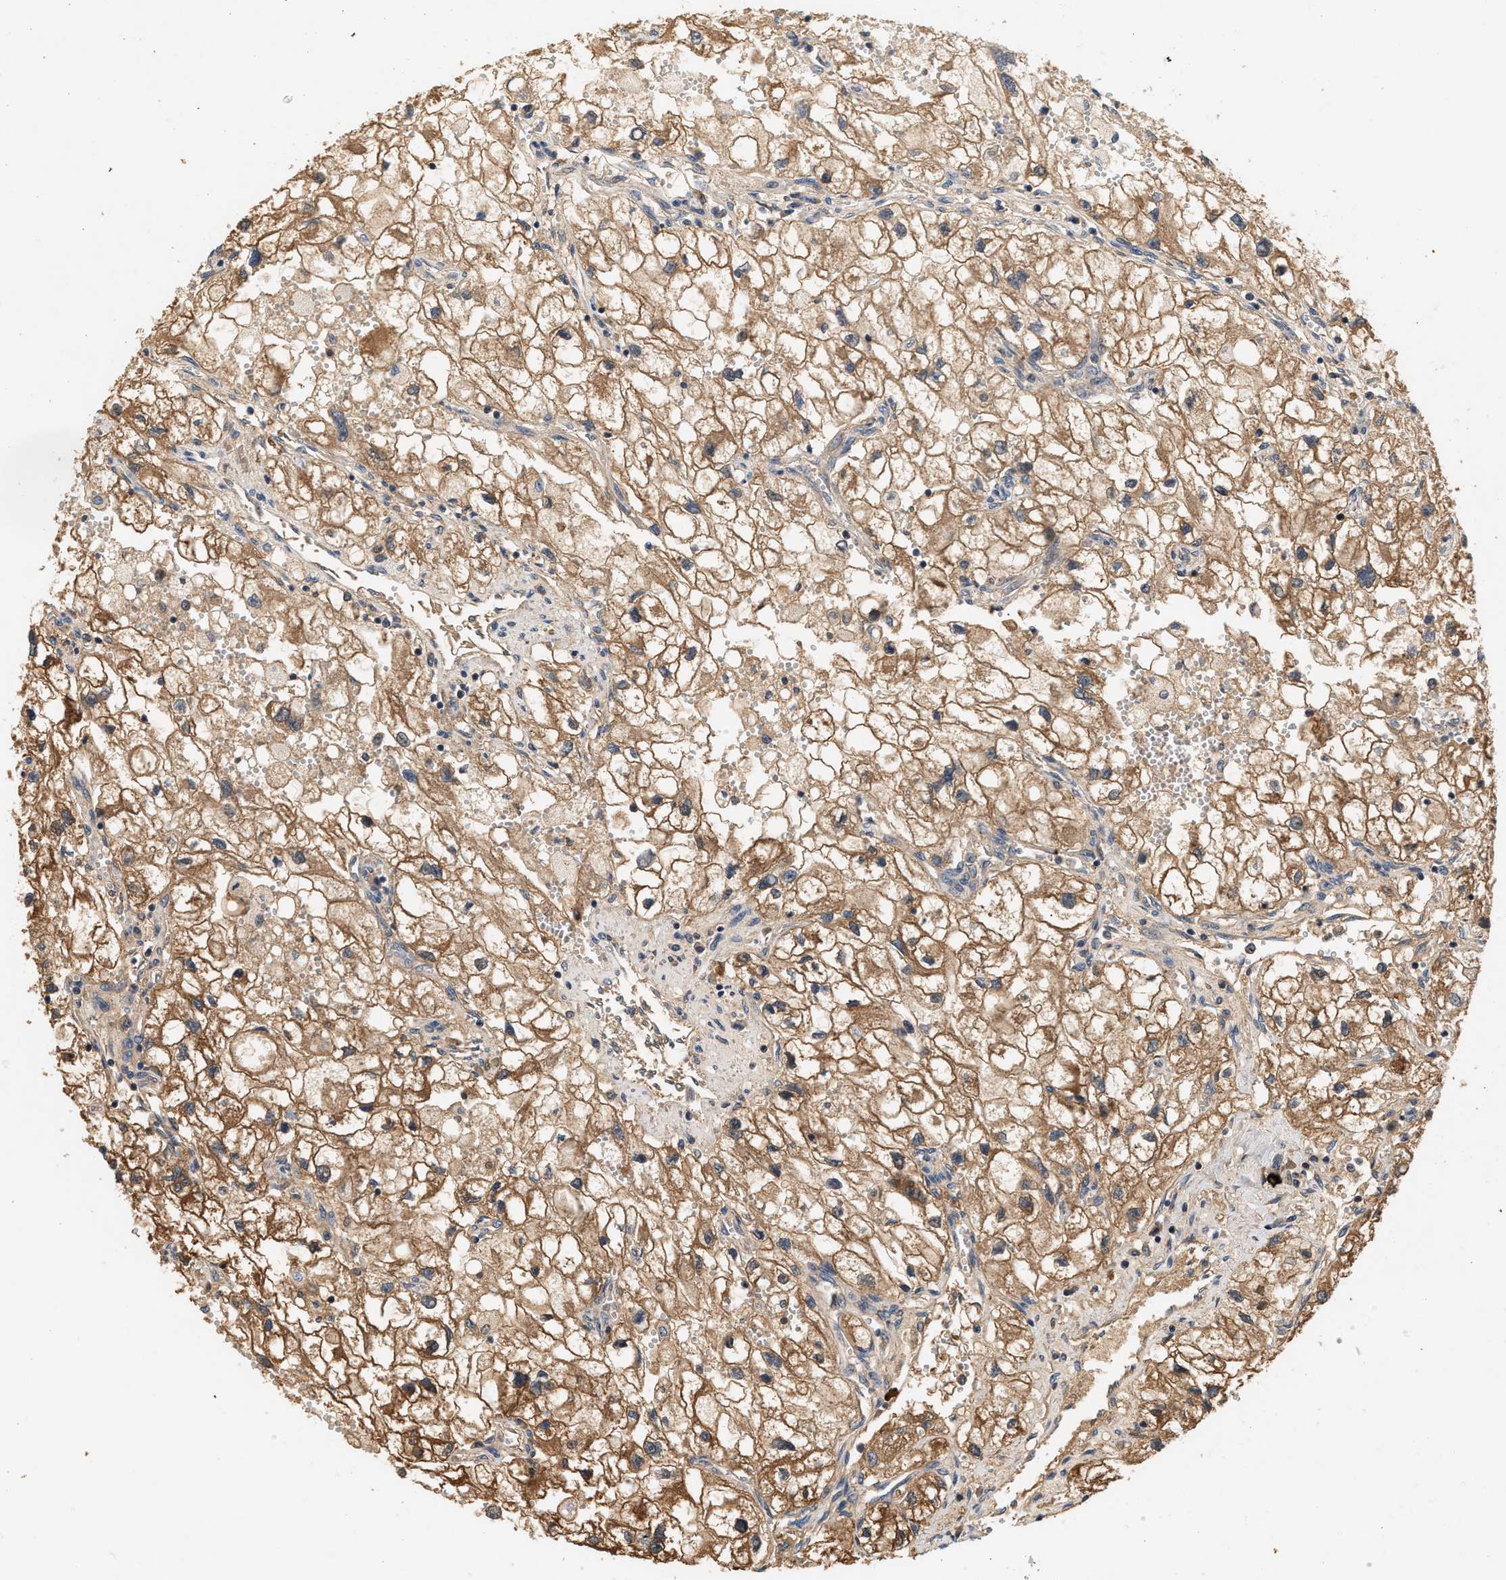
{"staining": {"intensity": "moderate", "quantity": ">75%", "location": "cytoplasmic/membranous"}, "tissue": "renal cancer", "cell_type": "Tumor cells", "image_type": "cancer", "snomed": [{"axis": "morphology", "description": "Adenocarcinoma, NOS"}, {"axis": "topography", "description": "Kidney"}], "caption": "Immunohistochemistry (IHC) micrograph of human adenocarcinoma (renal) stained for a protein (brown), which exhibits medium levels of moderate cytoplasmic/membranous staining in approximately >75% of tumor cells.", "gene": "FAM78A", "patient": {"sex": "female", "age": 70}}